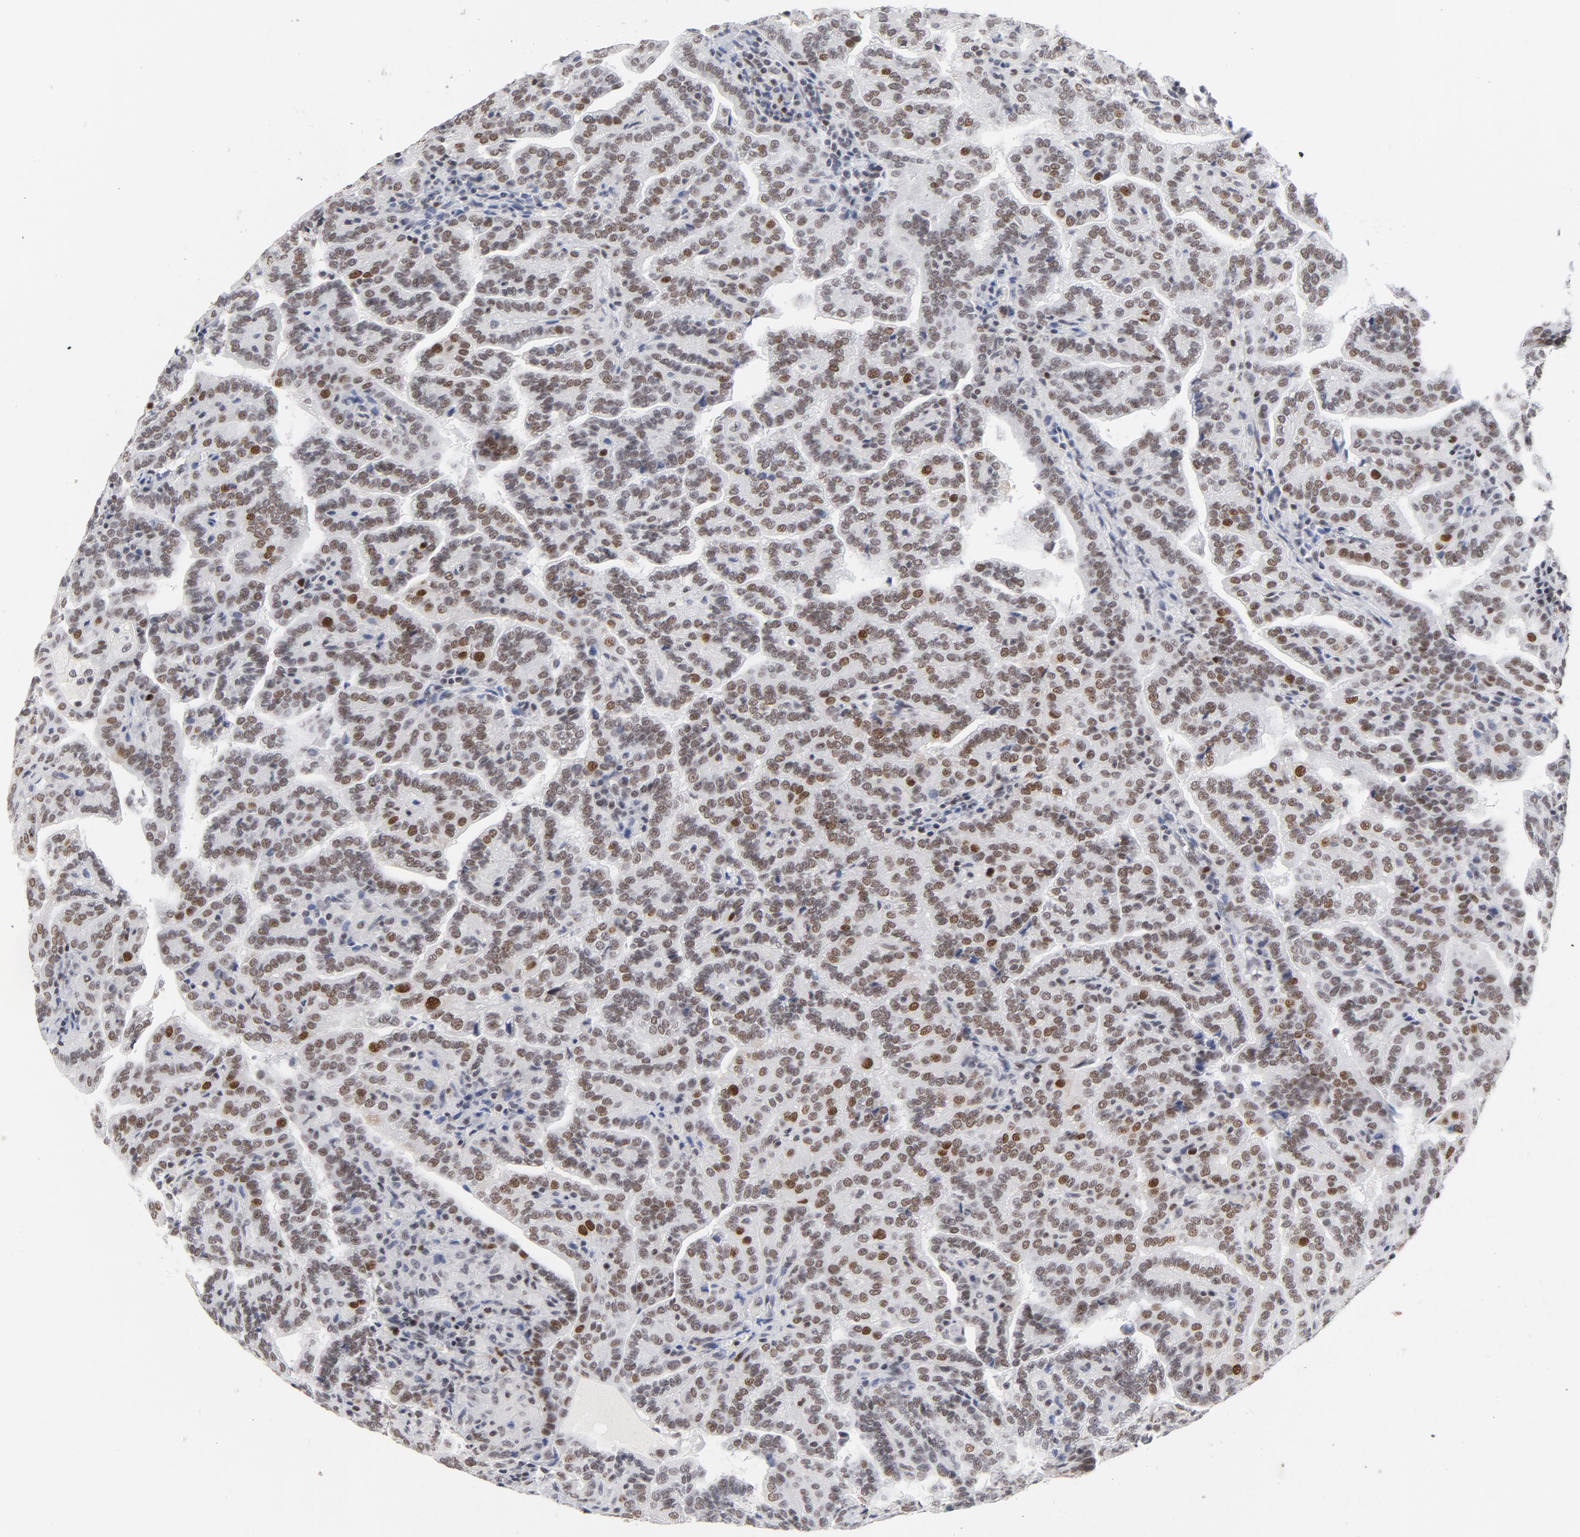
{"staining": {"intensity": "weak", "quantity": "<25%", "location": "nuclear"}, "tissue": "renal cancer", "cell_type": "Tumor cells", "image_type": "cancer", "snomed": [{"axis": "morphology", "description": "Adenocarcinoma, NOS"}, {"axis": "topography", "description": "Kidney"}], "caption": "Immunohistochemistry photomicrograph of renal cancer stained for a protein (brown), which demonstrates no staining in tumor cells.", "gene": "RFC4", "patient": {"sex": "male", "age": 61}}